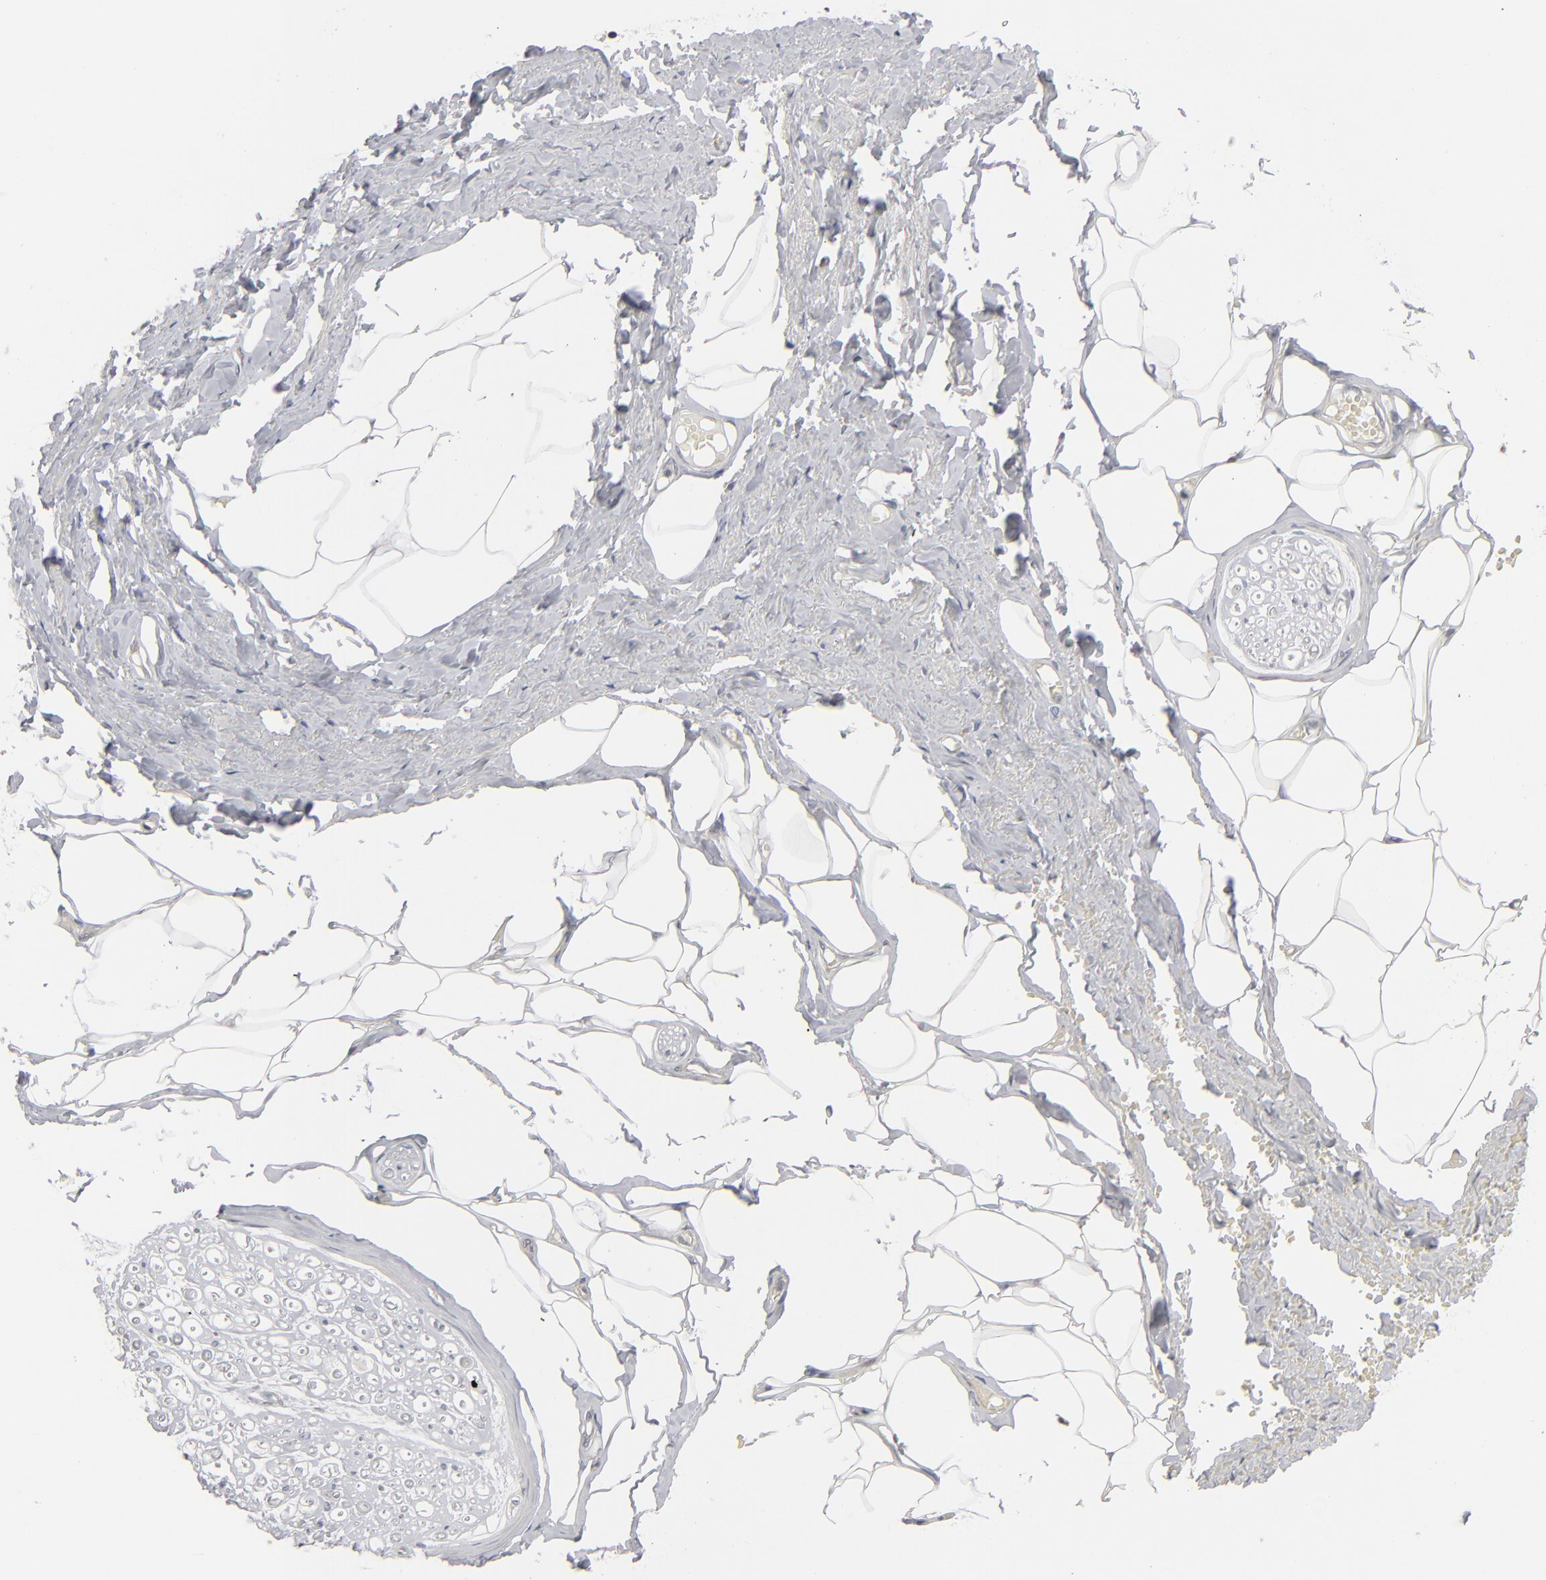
{"staining": {"intensity": "negative", "quantity": "none", "location": "none"}, "tissue": "adipose tissue", "cell_type": "Adipocytes", "image_type": "normal", "snomed": [{"axis": "morphology", "description": "Normal tissue, NOS"}, {"axis": "topography", "description": "Soft tissue"}, {"axis": "topography", "description": "Peripheral nerve tissue"}], "caption": "The immunohistochemistry (IHC) micrograph has no significant positivity in adipocytes of adipose tissue.", "gene": "STAT4", "patient": {"sex": "female", "age": 68}}